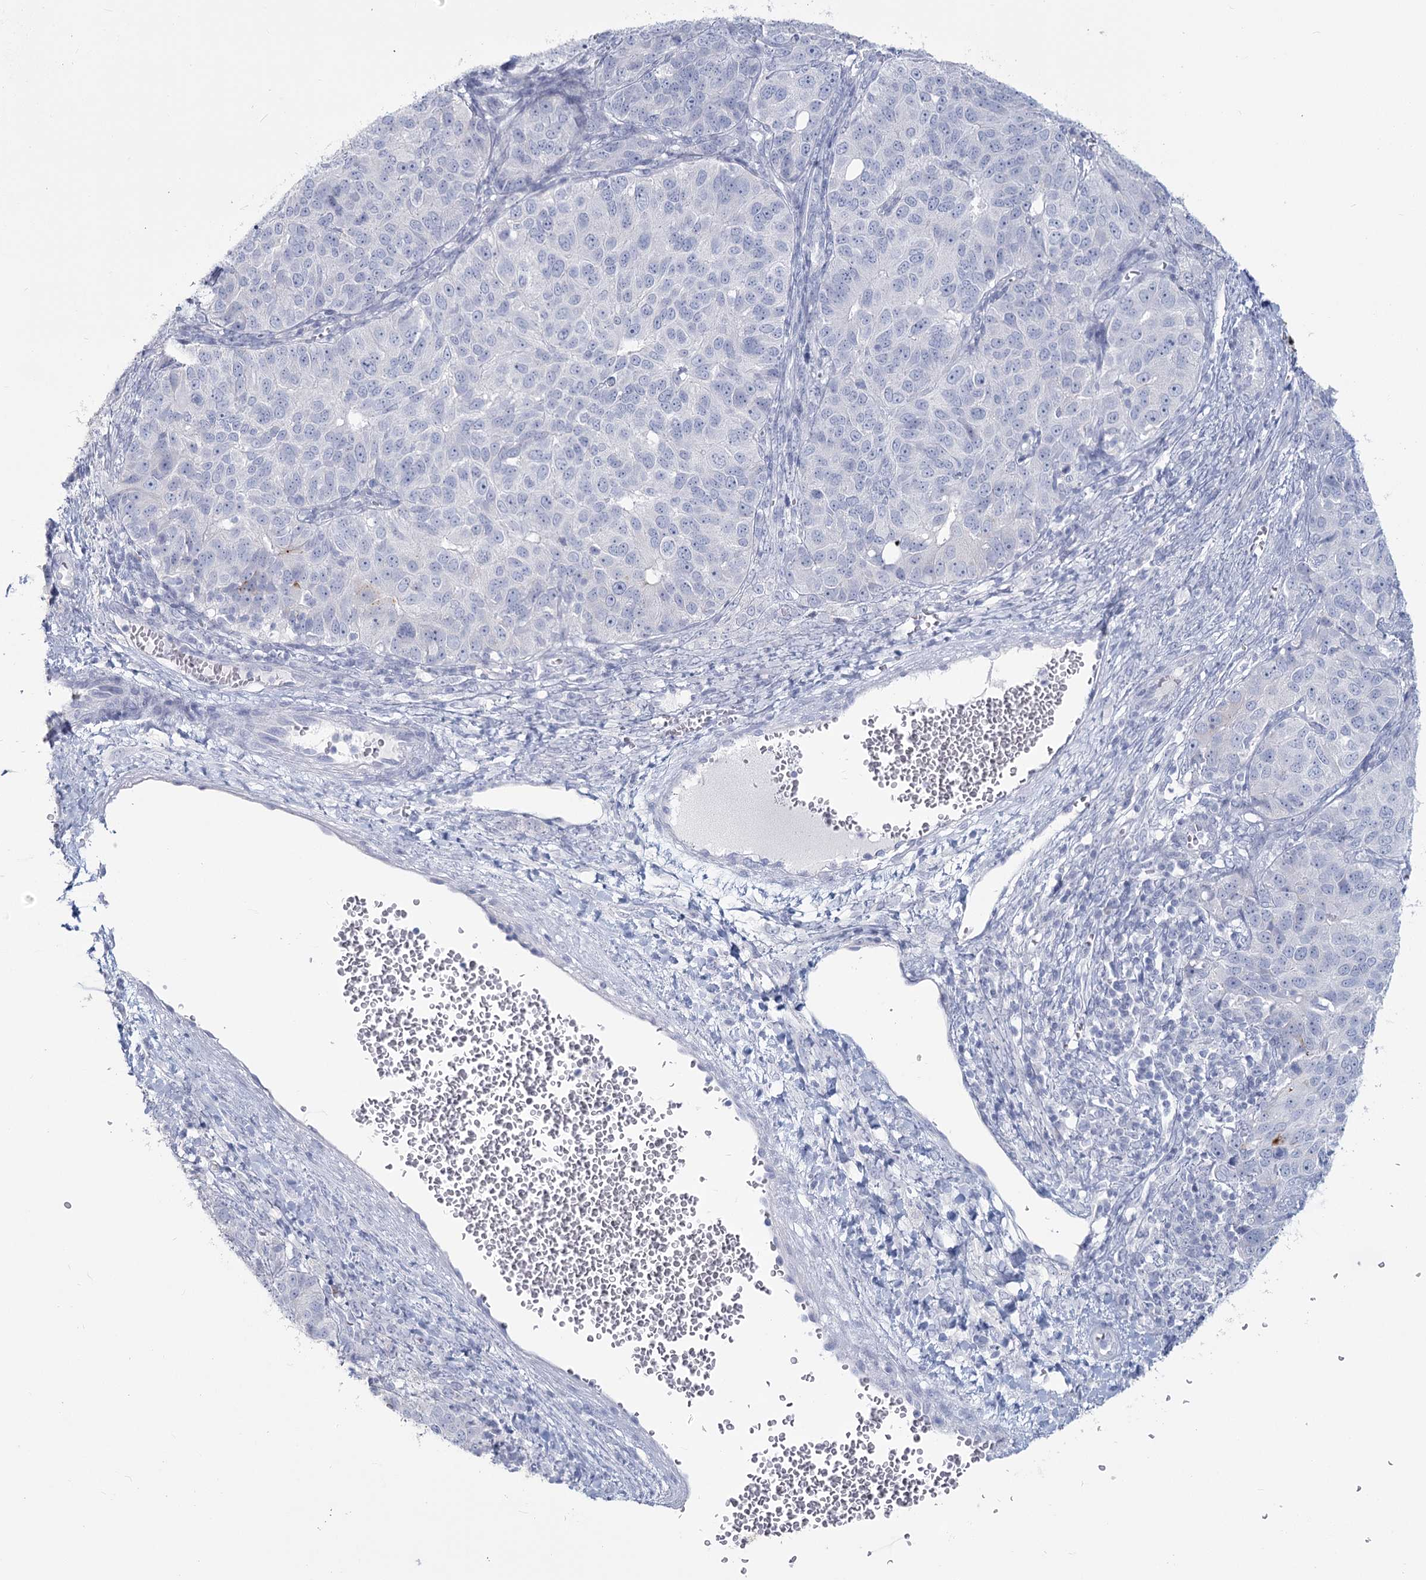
{"staining": {"intensity": "negative", "quantity": "none", "location": "none"}, "tissue": "ovarian cancer", "cell_type": "Tumor cells", "image_type": "cancer", "snomed": [{"axis": "morphology", "description": "Carcinoma, endometroid"}, {"axis": "topography", "description": "Ovary"}], "caption": "Ovarian endometroid carcinoma was stained to show a protein in brown. There is no significant positivity in tumor cells. (DAB (3,3'-diaminobenzidine) immunohistochemistry, high magnification).", "gene": "SLC6A19", "patient": {"sex": "female", "age": 51}}